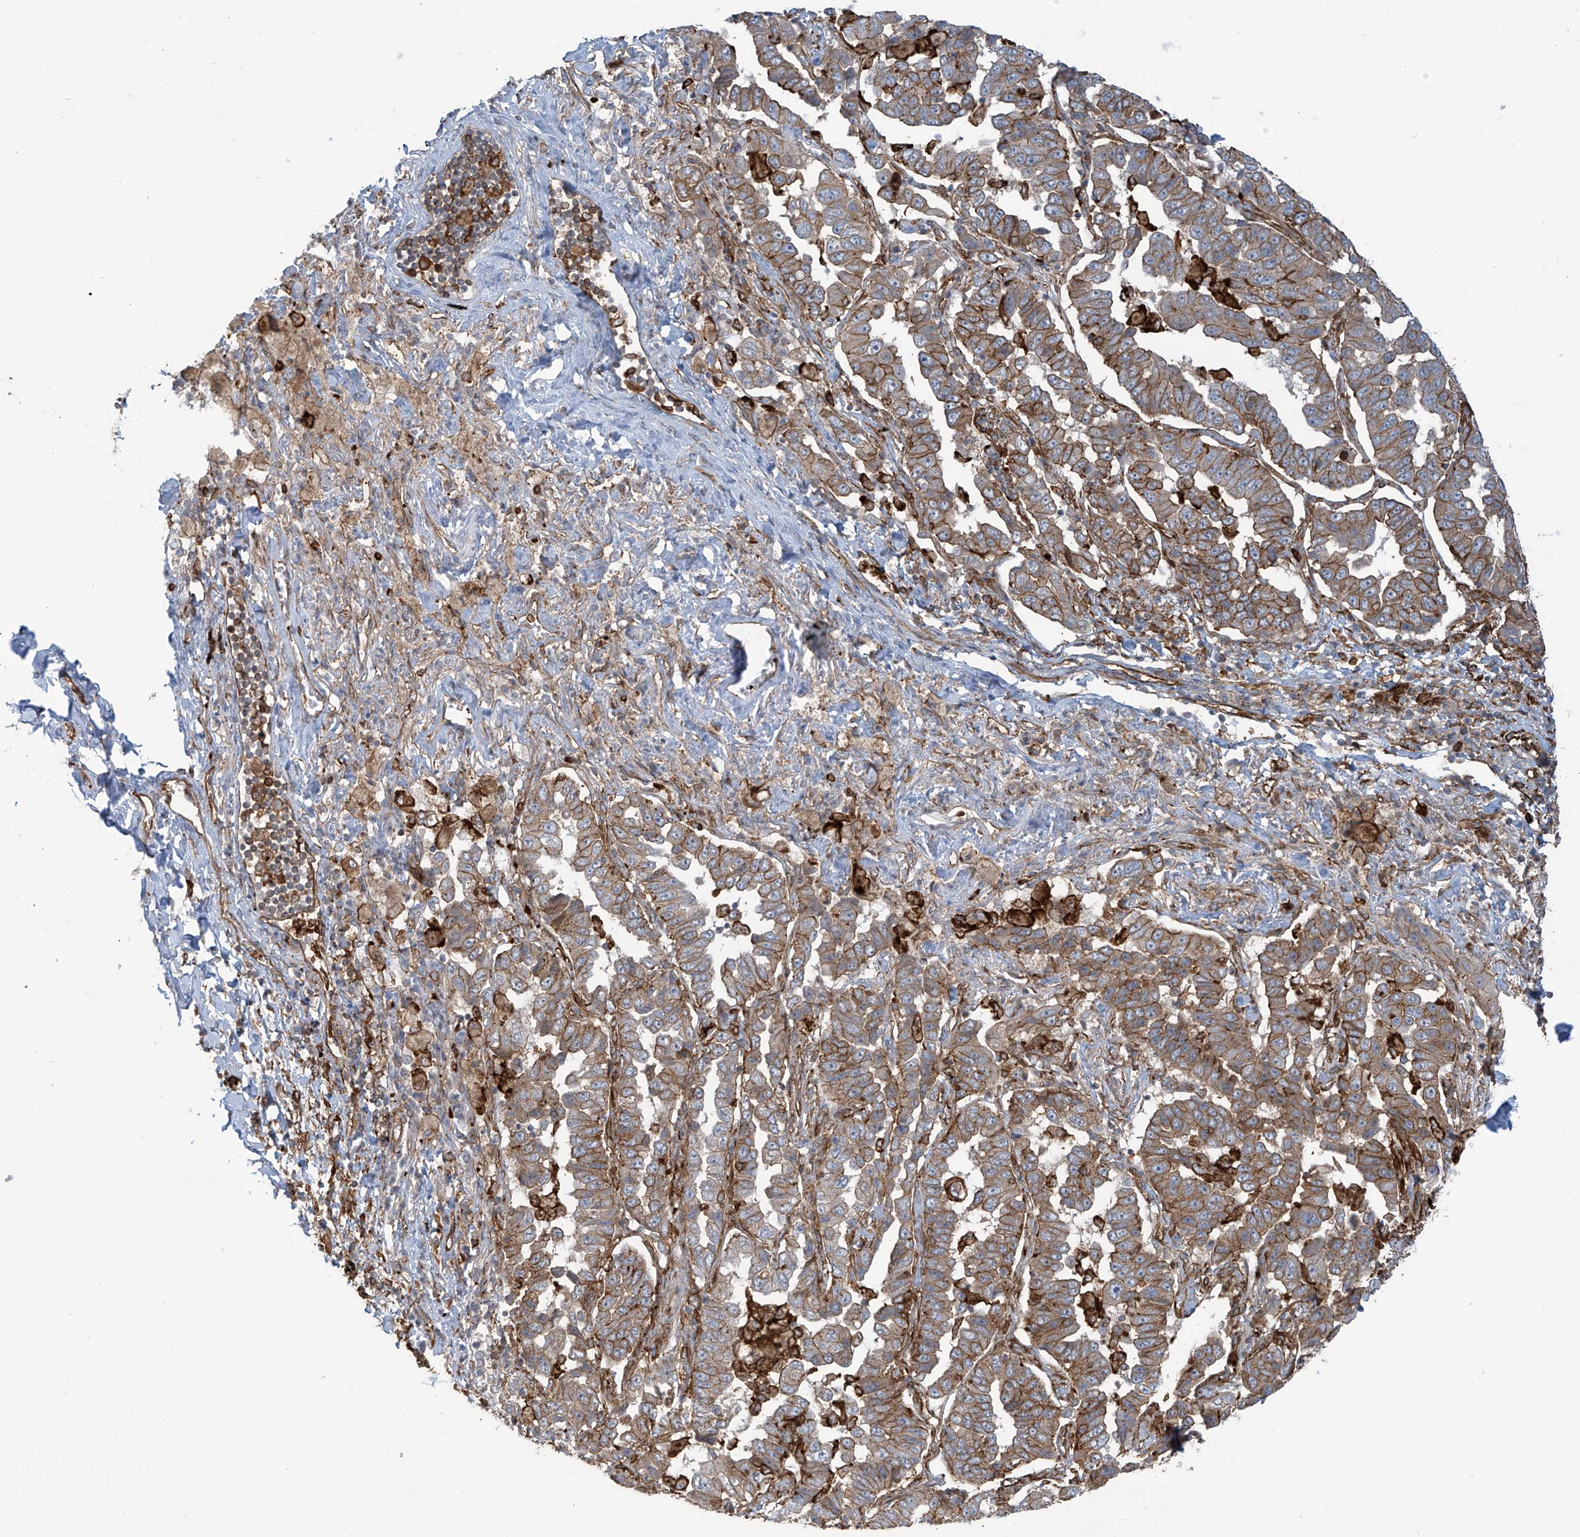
{"staining": {"intensity": "moderate", "quantity": ">75%", "location": "cytoplasmic/membranous"}, "tissue": "lung cancer", "cell_type": "Tumor cells", "image_type": "cancer", "snomed": [{"axis": "morphology", "description": "Adenocarcinoma, NOS"}, {"axis": "topography", "description": "Lung"}], "caption": "Immunohistochemistry (IHC) of human lung adenocarcinoma reveals medium levels of moderate cytoplasmic/membranous staining in approximately >75% of tumor cells. (Stains: DAB in brown, nuclei in blue, Microscopy: brightfield microscopy at high magnification).", "gene": "SLC9A2", "patient": {"sex": "female", "age": 51}}